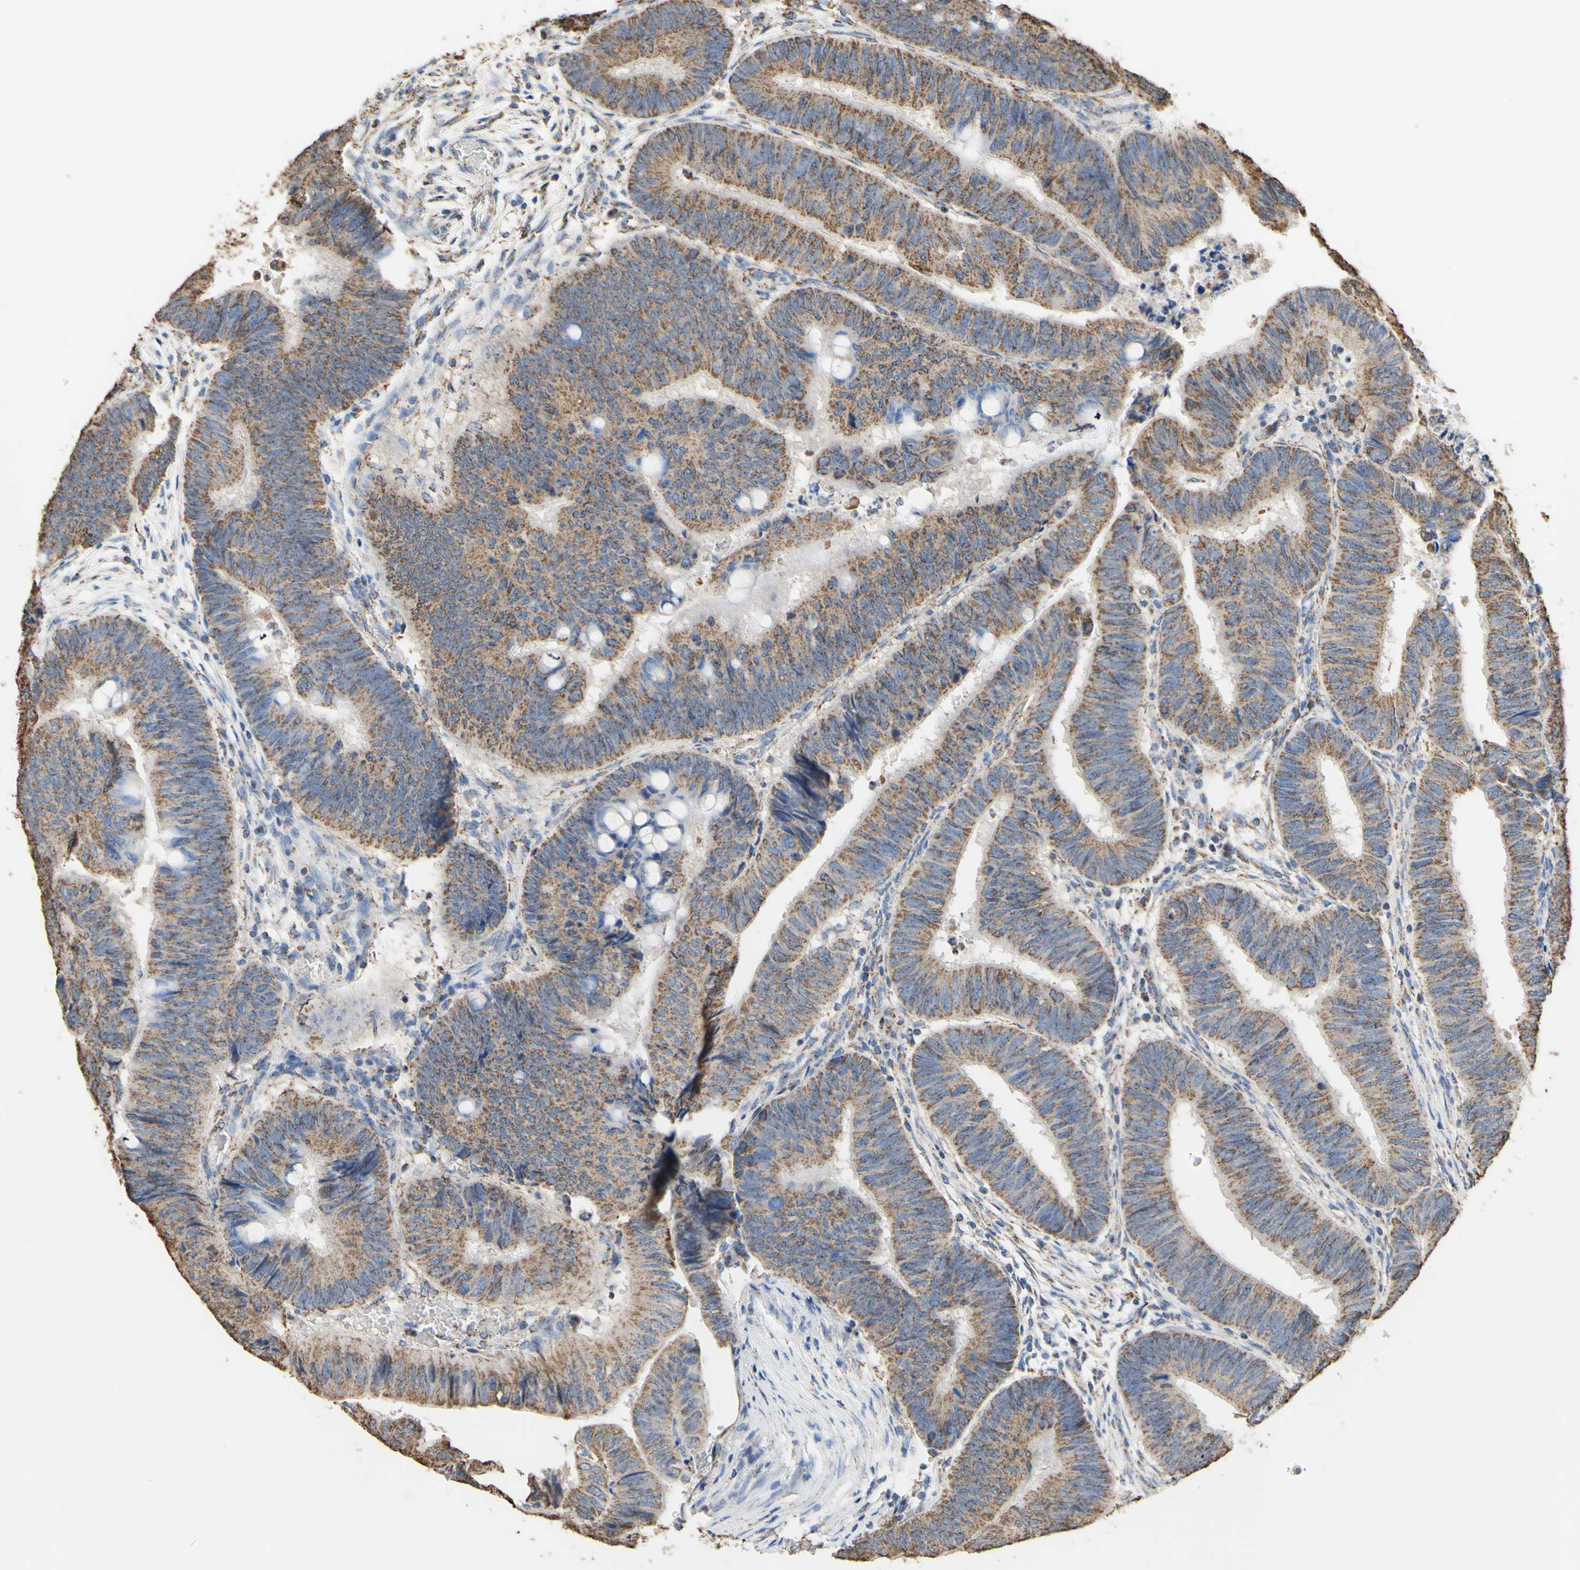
{"staining": {"intensity": "moderate", "quantity": ">75%", "location": "cytoplasmic/membranous"}, "tissue": "colorectal cancer", "cell_type": "Tumor cells", "image_type": "cancer", "snomed": [{"axis": "morphology", "description": "Normal tissue, NOS"}, {"axis": "morphology", "description": "Adenocarcinoma, NOS"}, {"axis": "topography", "description": "Rectum"}, {"axis": "topography", "description": "Peripheral nerve tissue"}], "caption": "Protein staining of colorectal adenocarcinoma tissue demonstrates moderate cytoplasmic/membranous expression in about >75% of tumor cells.", "gene": "CMKLR2", "patient": {"sex": "male", "age": 92}}